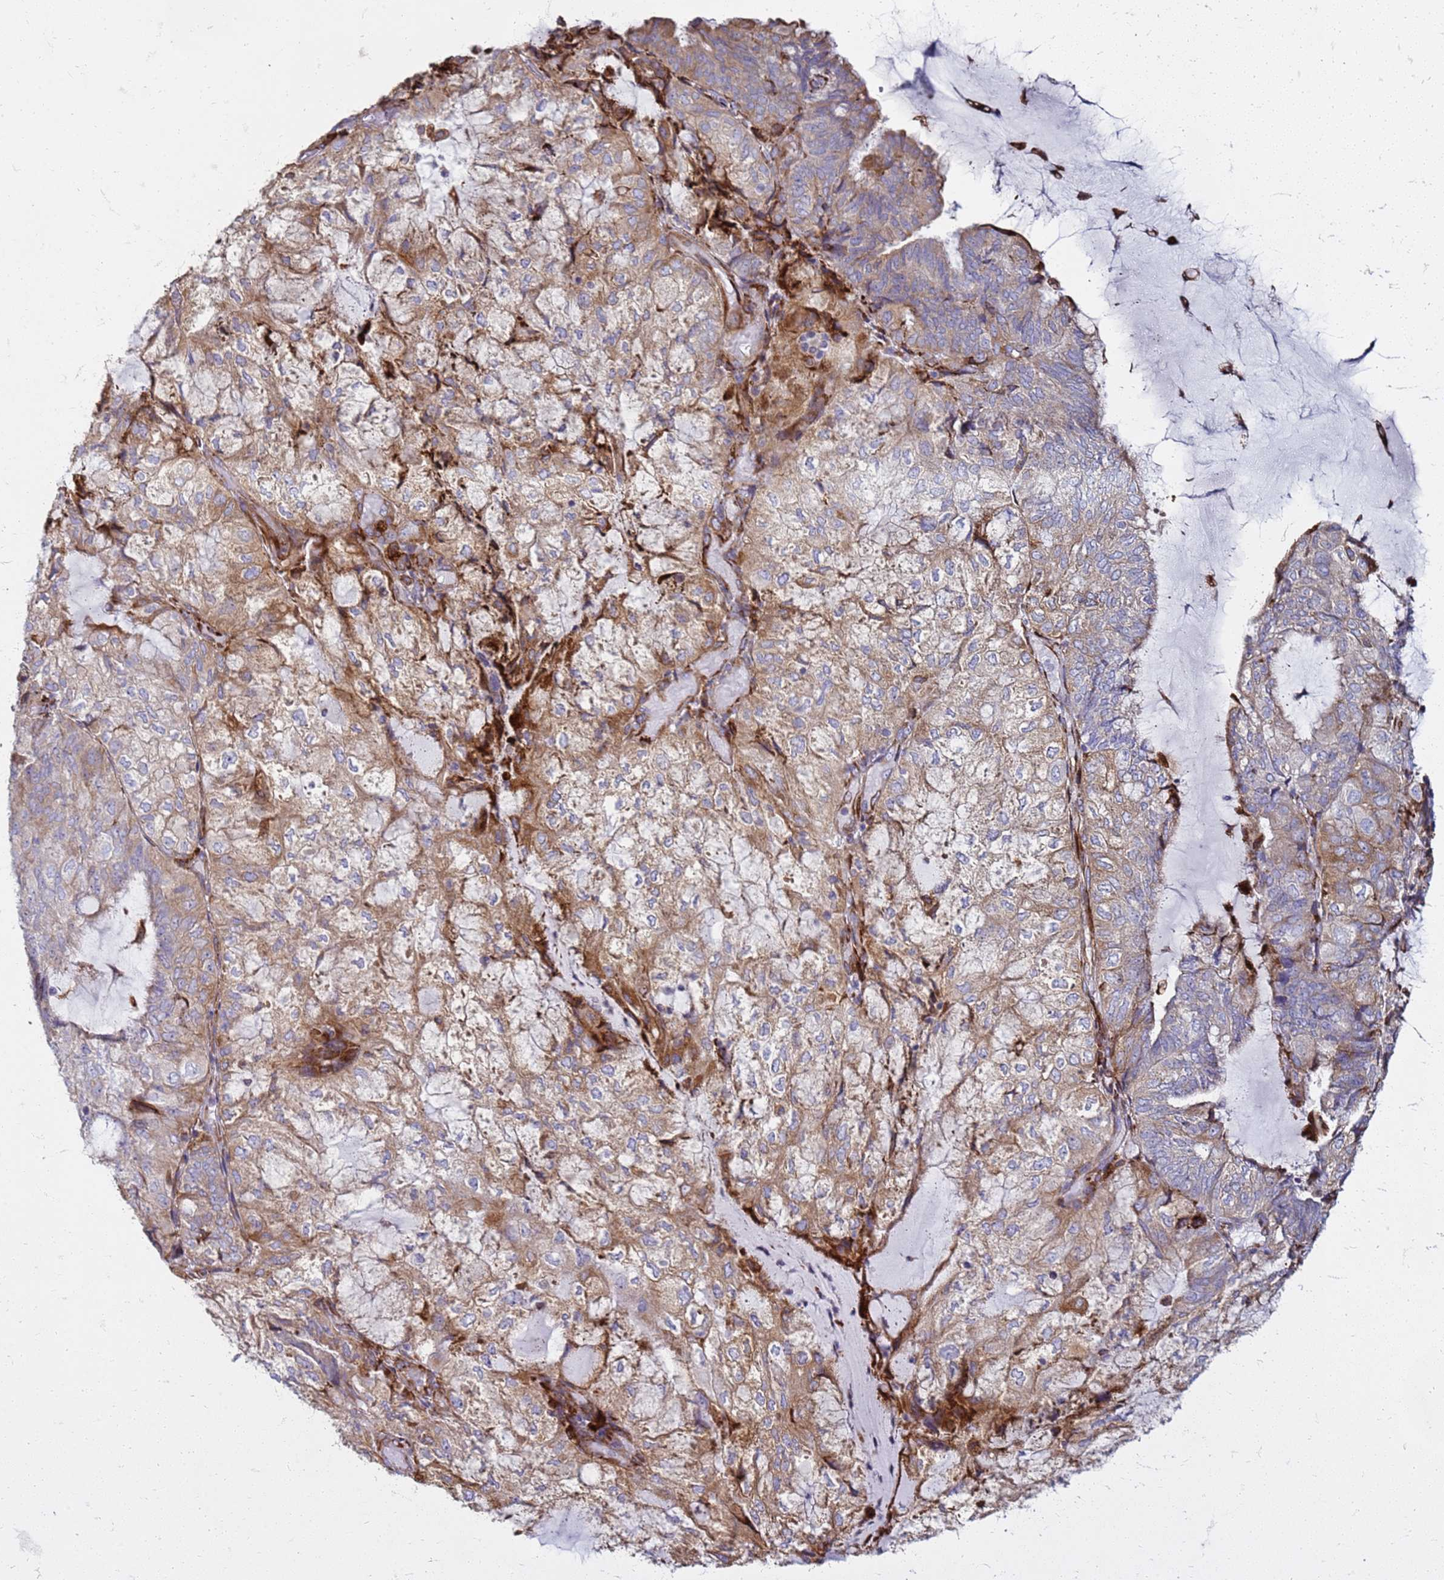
{"staining": {"intensity": "moderate", "quantity": "<25%", "location": "cytoplasmic/membranous"}, "tissue": "endometrial cancer", "cell_type": "Tumor cells", "image_type": "cancer", "snomed": [{"axis": "morphology", "description": "Adenocarcinoma, NOS"}, {"axis": "topography", "description": "Endometrium"}], "caption": "Endometrial cancer (adenocarcinoma) was stained to show a protein in brown. There is low levels of moderate cytoplasmic/membranous positivity in about <25% of tumor cells. Immunohistochemistry (ihc) stains the protein of interest in brown and the nuclei are stained blue.", "gene": "PDK3", "patient": {"sex": "female", "age": 81}}